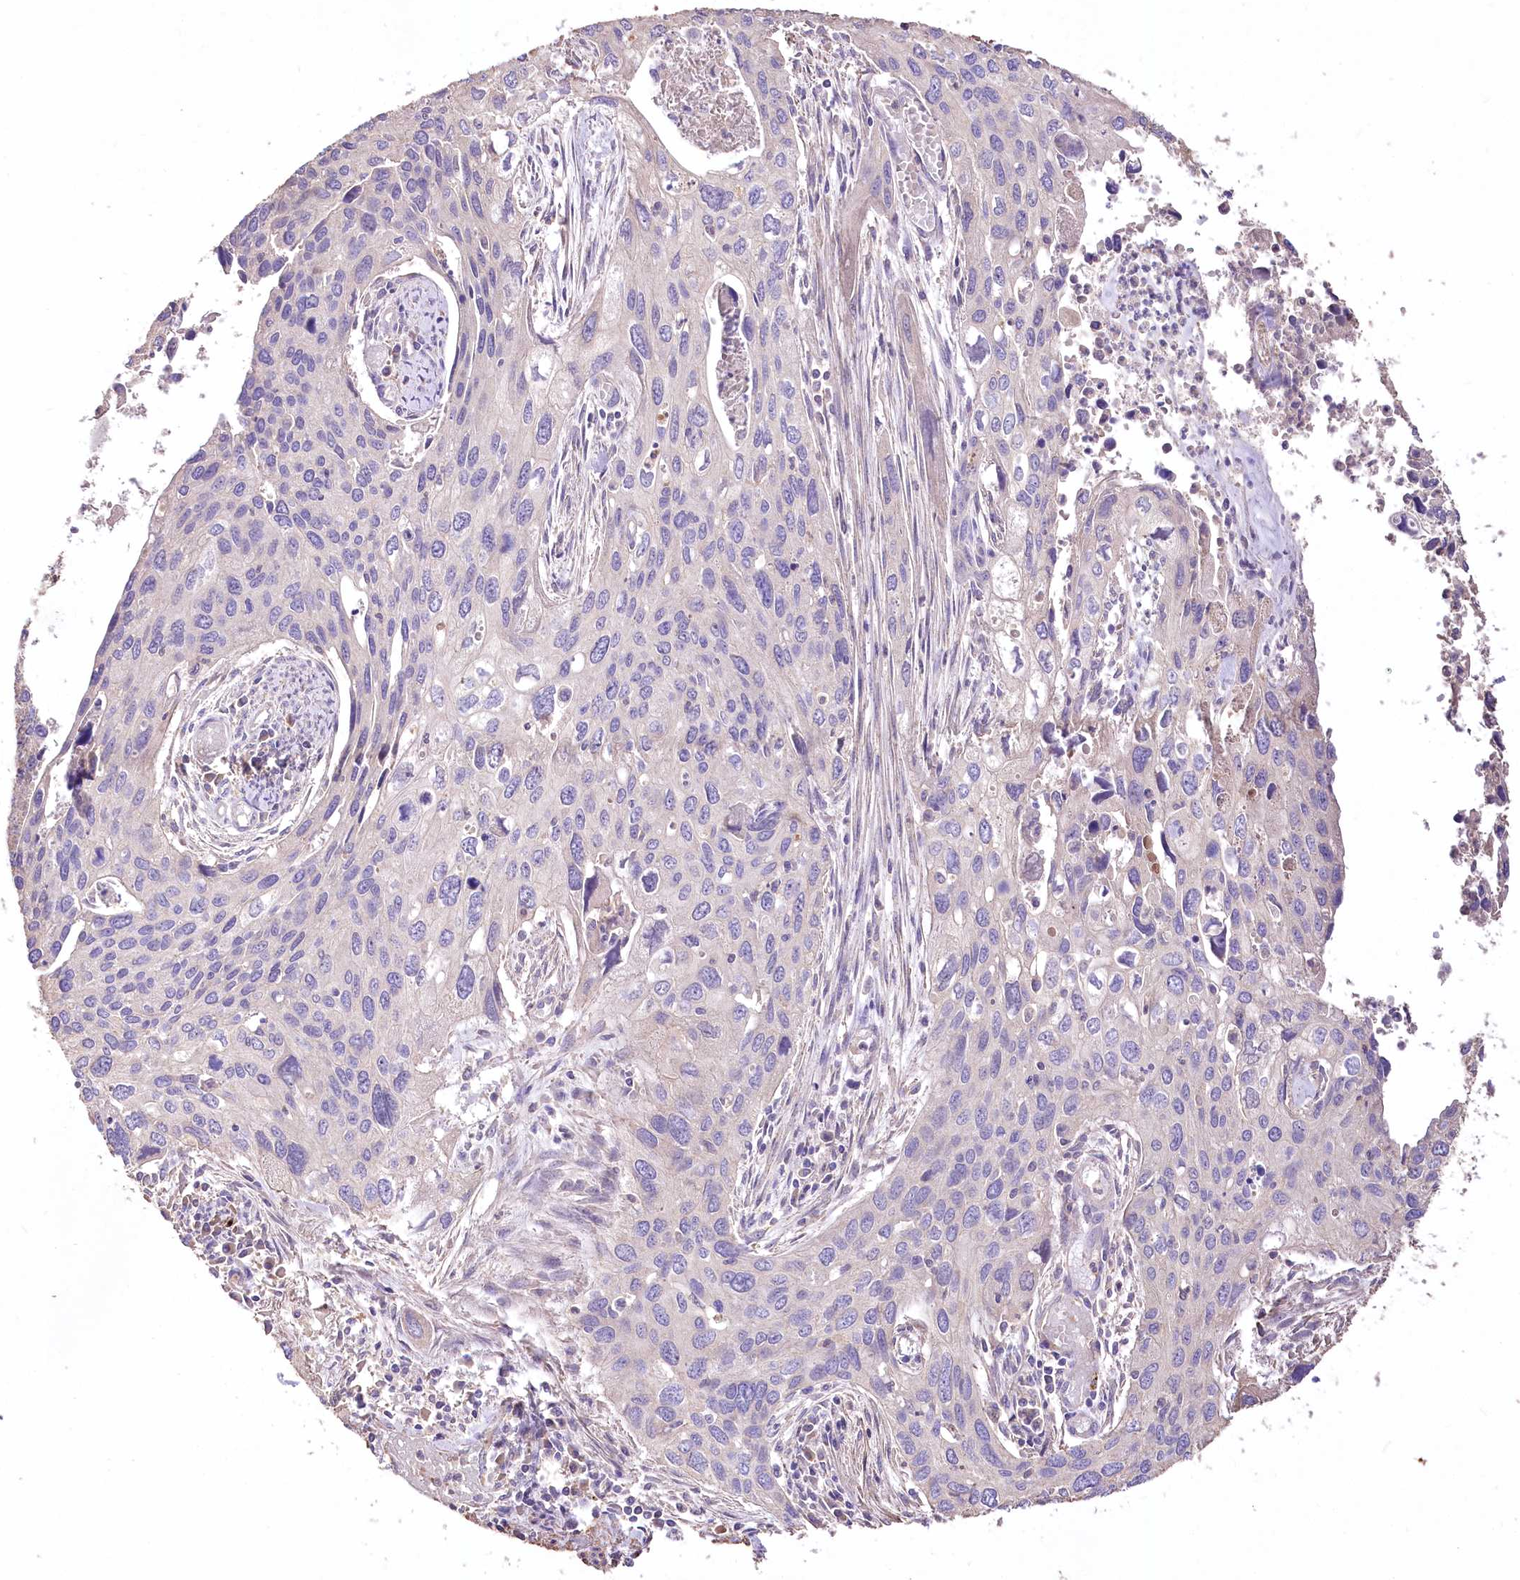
{"staining": {"intensity": "negative", "quantity": "none", "location": "none"}, "tissue": "cervical cancer", "cell_type": "Tumor cells", "image_type": "cancer", "snomed": [{"axis": "morphology", "description": "Squamous cell carcinoma, NOS"}, {"axis": "topography", "description": "Cervix"}], "caption": "Immunohistochemistry (IHC) micrograph of human cervical cancer stained for a protein (brown), which shows no expression in tumor cells.", "gene": "PCYOX1L", "patient": {"sex": "female", "age": 55}}